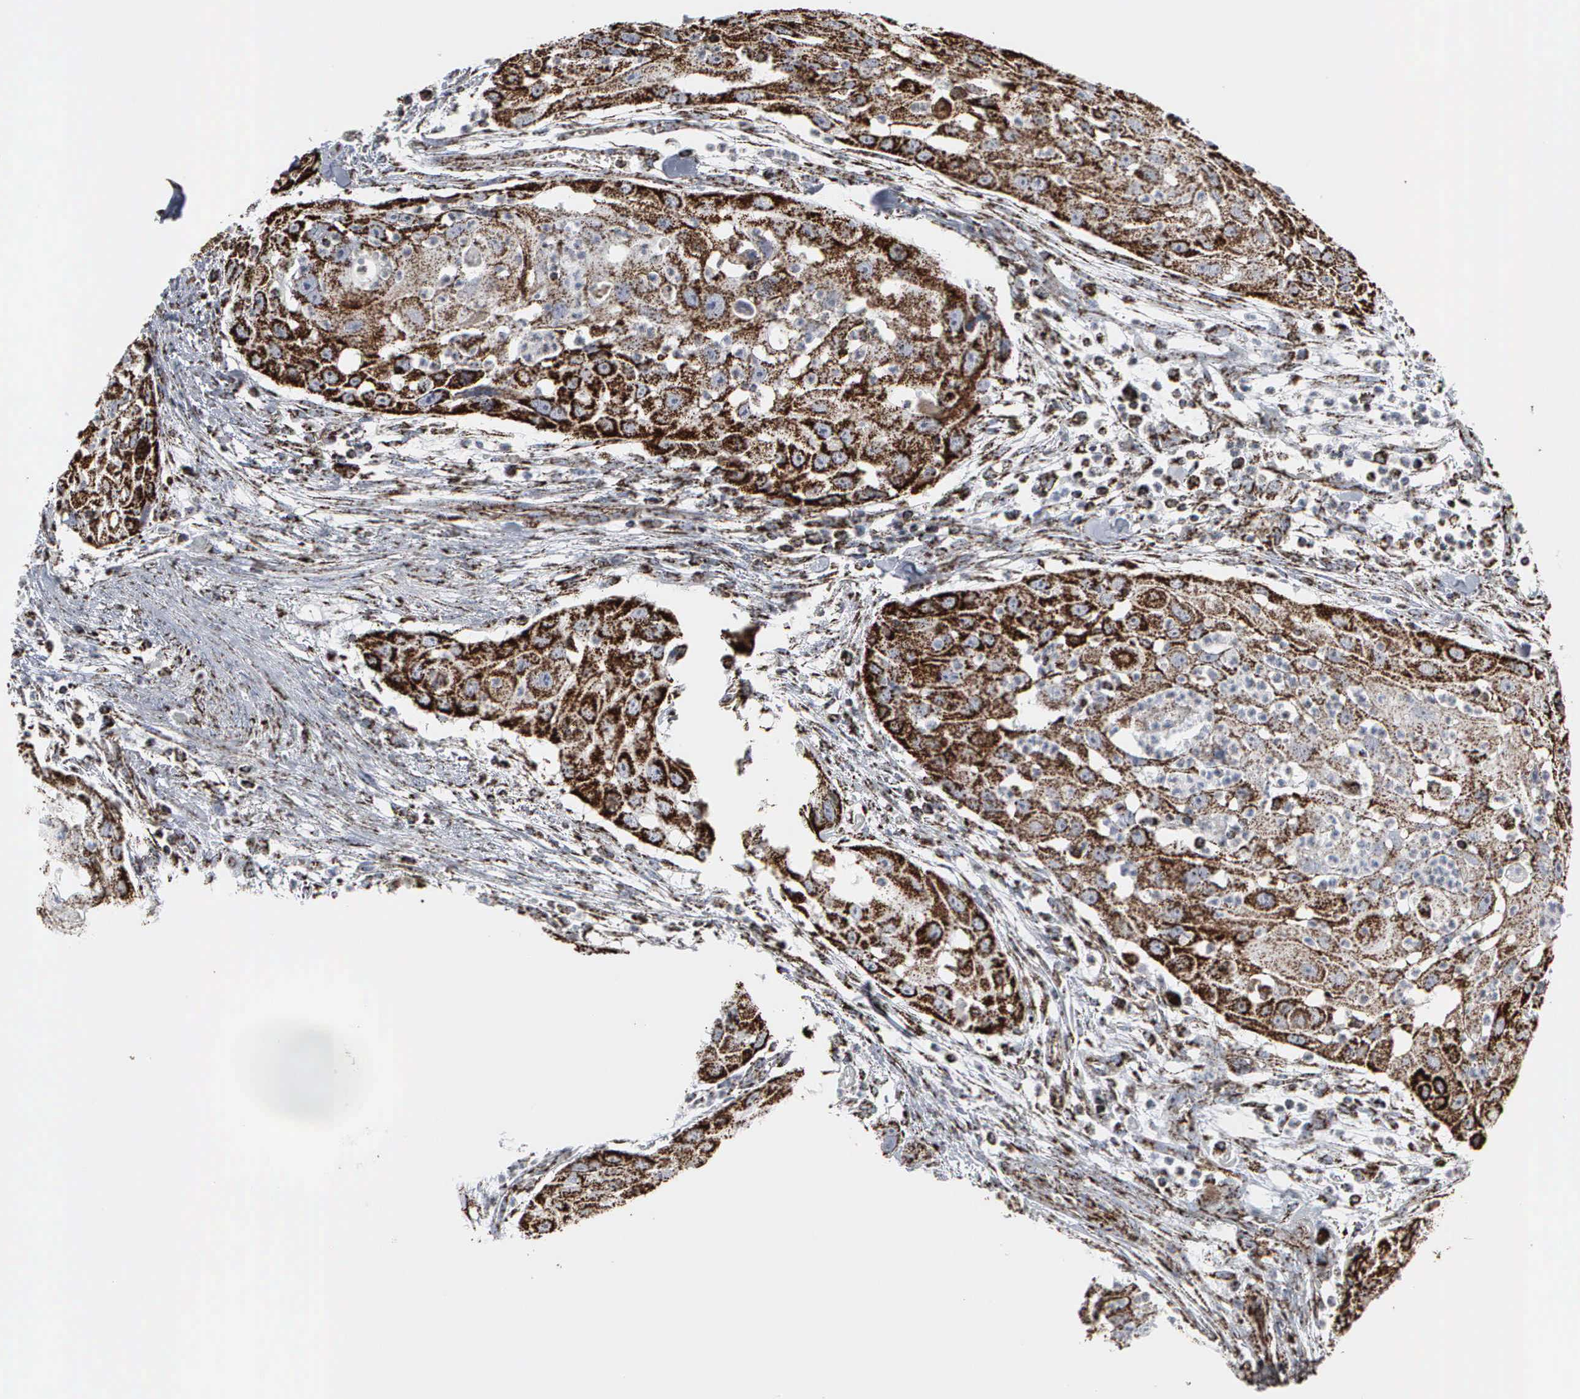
{"staining": {"intensity": "strong", "quantity": ">75%", "location": "cytoplasmic/membranous"}, "tissue": "head and neck cancer", "cell_type": "Tumor cells", "image_type": "cancer", "snomed": [{"axis": "morphology", "description": "Squamous cell carcinoma, NOS"}, {"axis": "topography", "description": "Head-Neck"}], "caption": "A histopathology image of head and neck cancer stained for a protein reveals strong cytoplasmic/membranous brown staining in tumor cells. The staining is performed using DAB (3,3'-diaminobenzidine) brown chromogen to label protein expression. The nuclei are counter-stained blue using hematoxylin.", "gene": "HSPA9", "patient": {"sex": "male", "age": 64}}